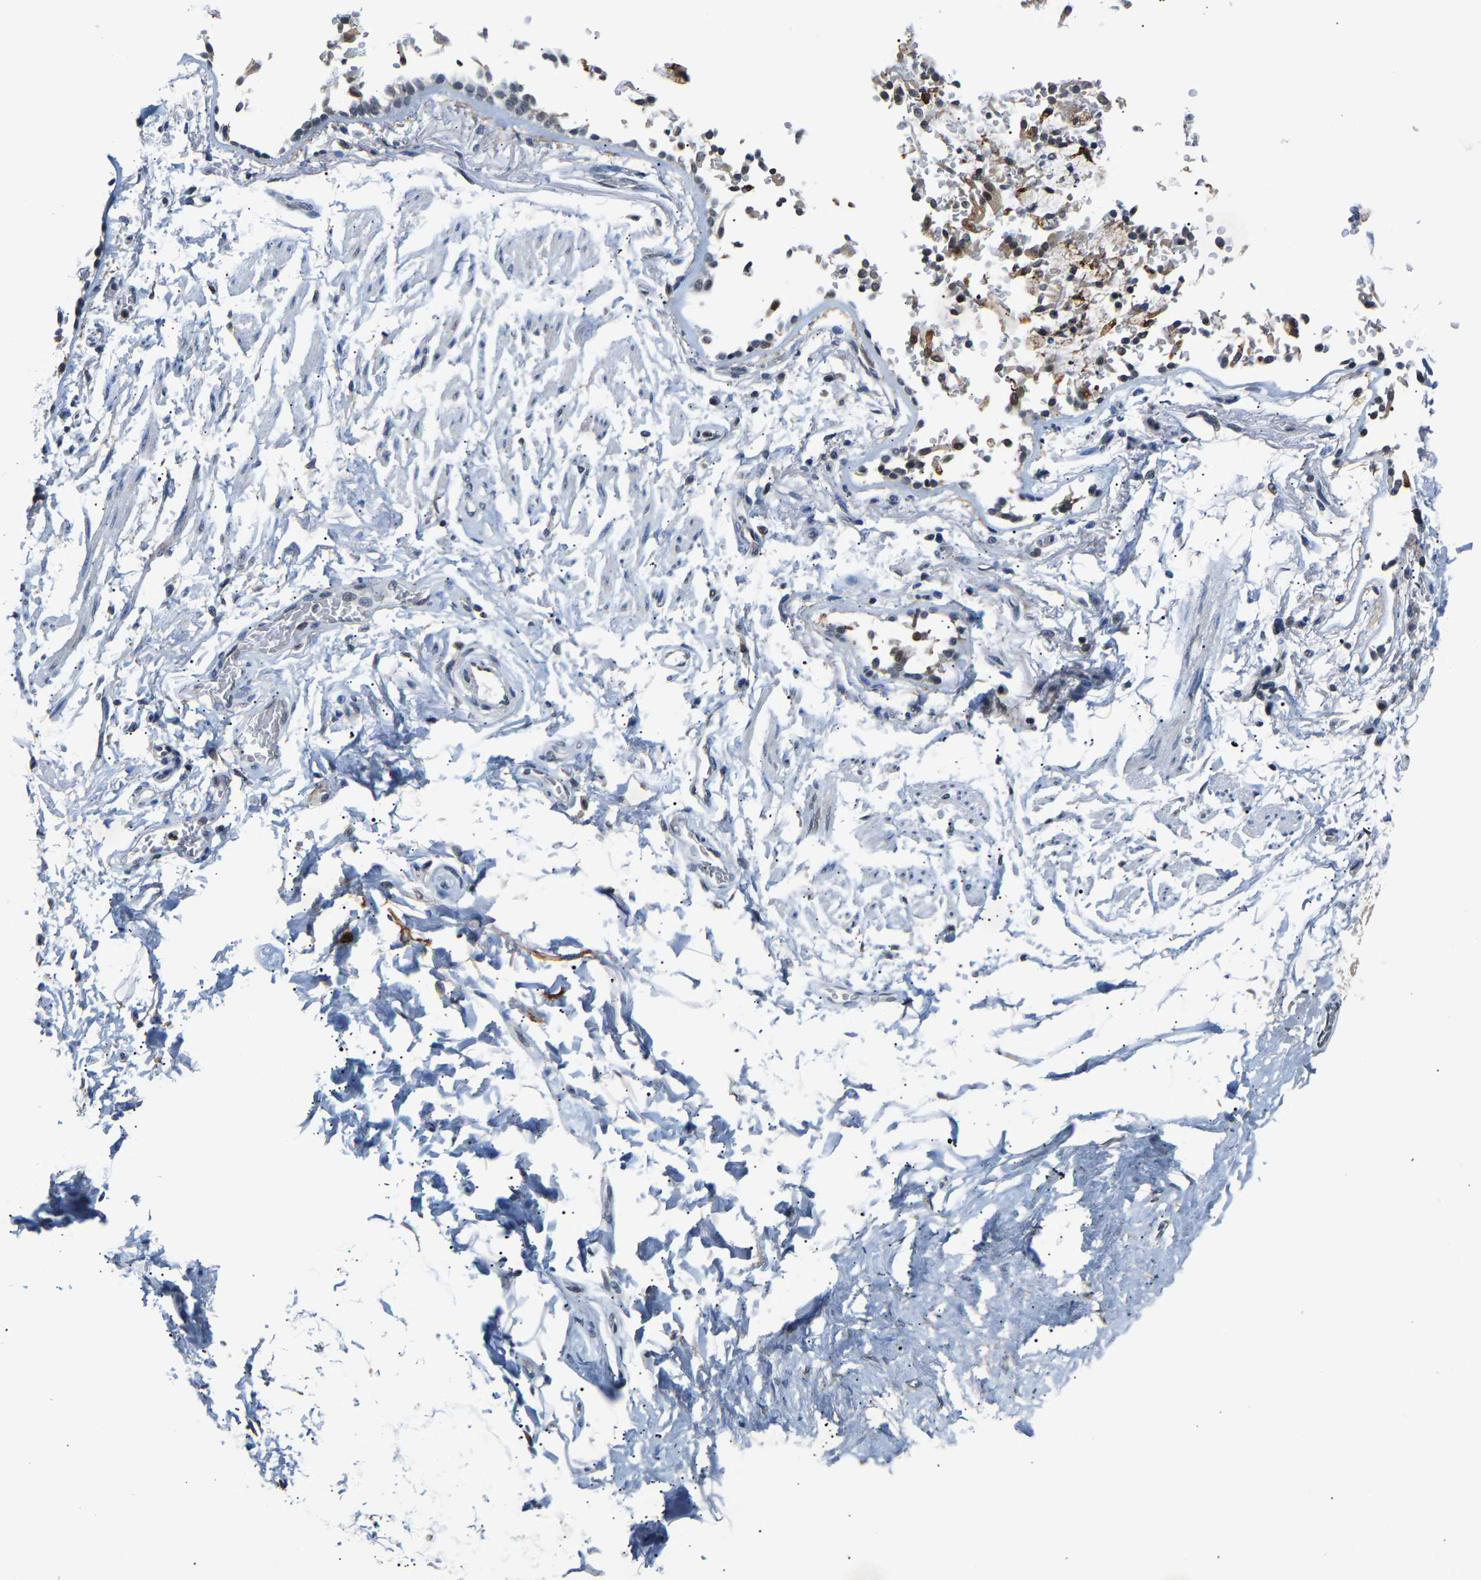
{"staining": {"intensity": "negative", "quantity": "none", "location": "none"}, "tissue": "adipose tissue", "cell_type": "Adipocytes", "image_type": "normal", "snomed": [{"axis": "morphology", "description": "Normal tissue, NOS"}, {"axis": "topography", "description": "Cartilage tissue"}, {"axis": "topography", "description": "Lung"}], "caption": "Photomicrograph shows no protein staining in adipocytes of normal adipose tissue.", "gene": "RBM15", "patient": {"sex": "female", "age": 77}}